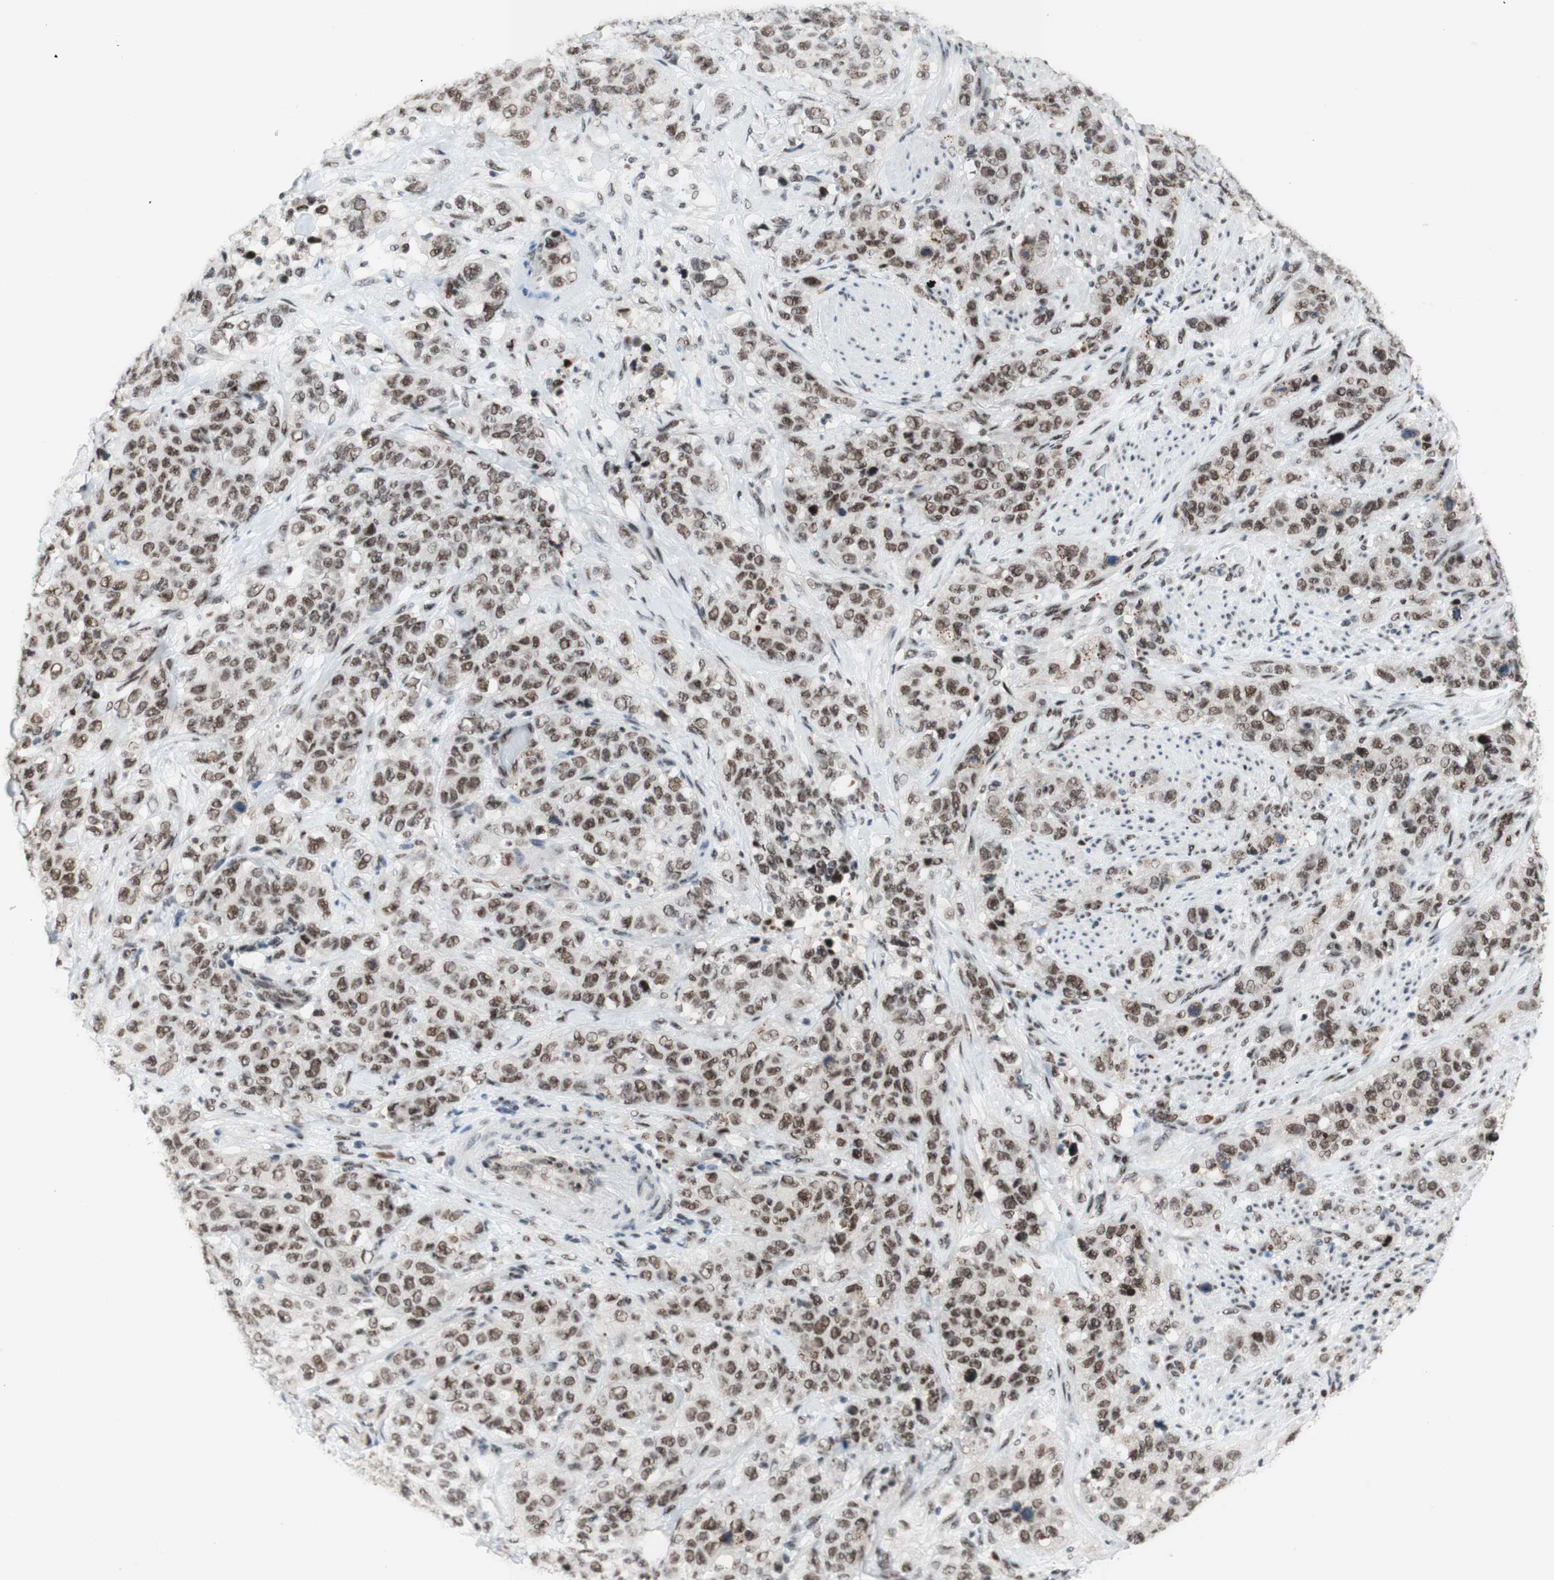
{"staining": {"intensity": "moderate", "quantity": ">75%", "location": "nuclear"}, "tissue": "stomach cancer", "cell_type": "Tumor cells", "image_type": "cancer", "snomed": [{"axis": "morphology", "description": "Adenocarcinoma, NOS"}, {"axis": "topography", "description": "Stomach"}], "caption": "An image of stomach adenocarcinoma stained for a protein reveals moderate nuclear brown staining in tumor cells.", "gene": "PRPF19", "patient": {"sex": "male", "age": 48}}